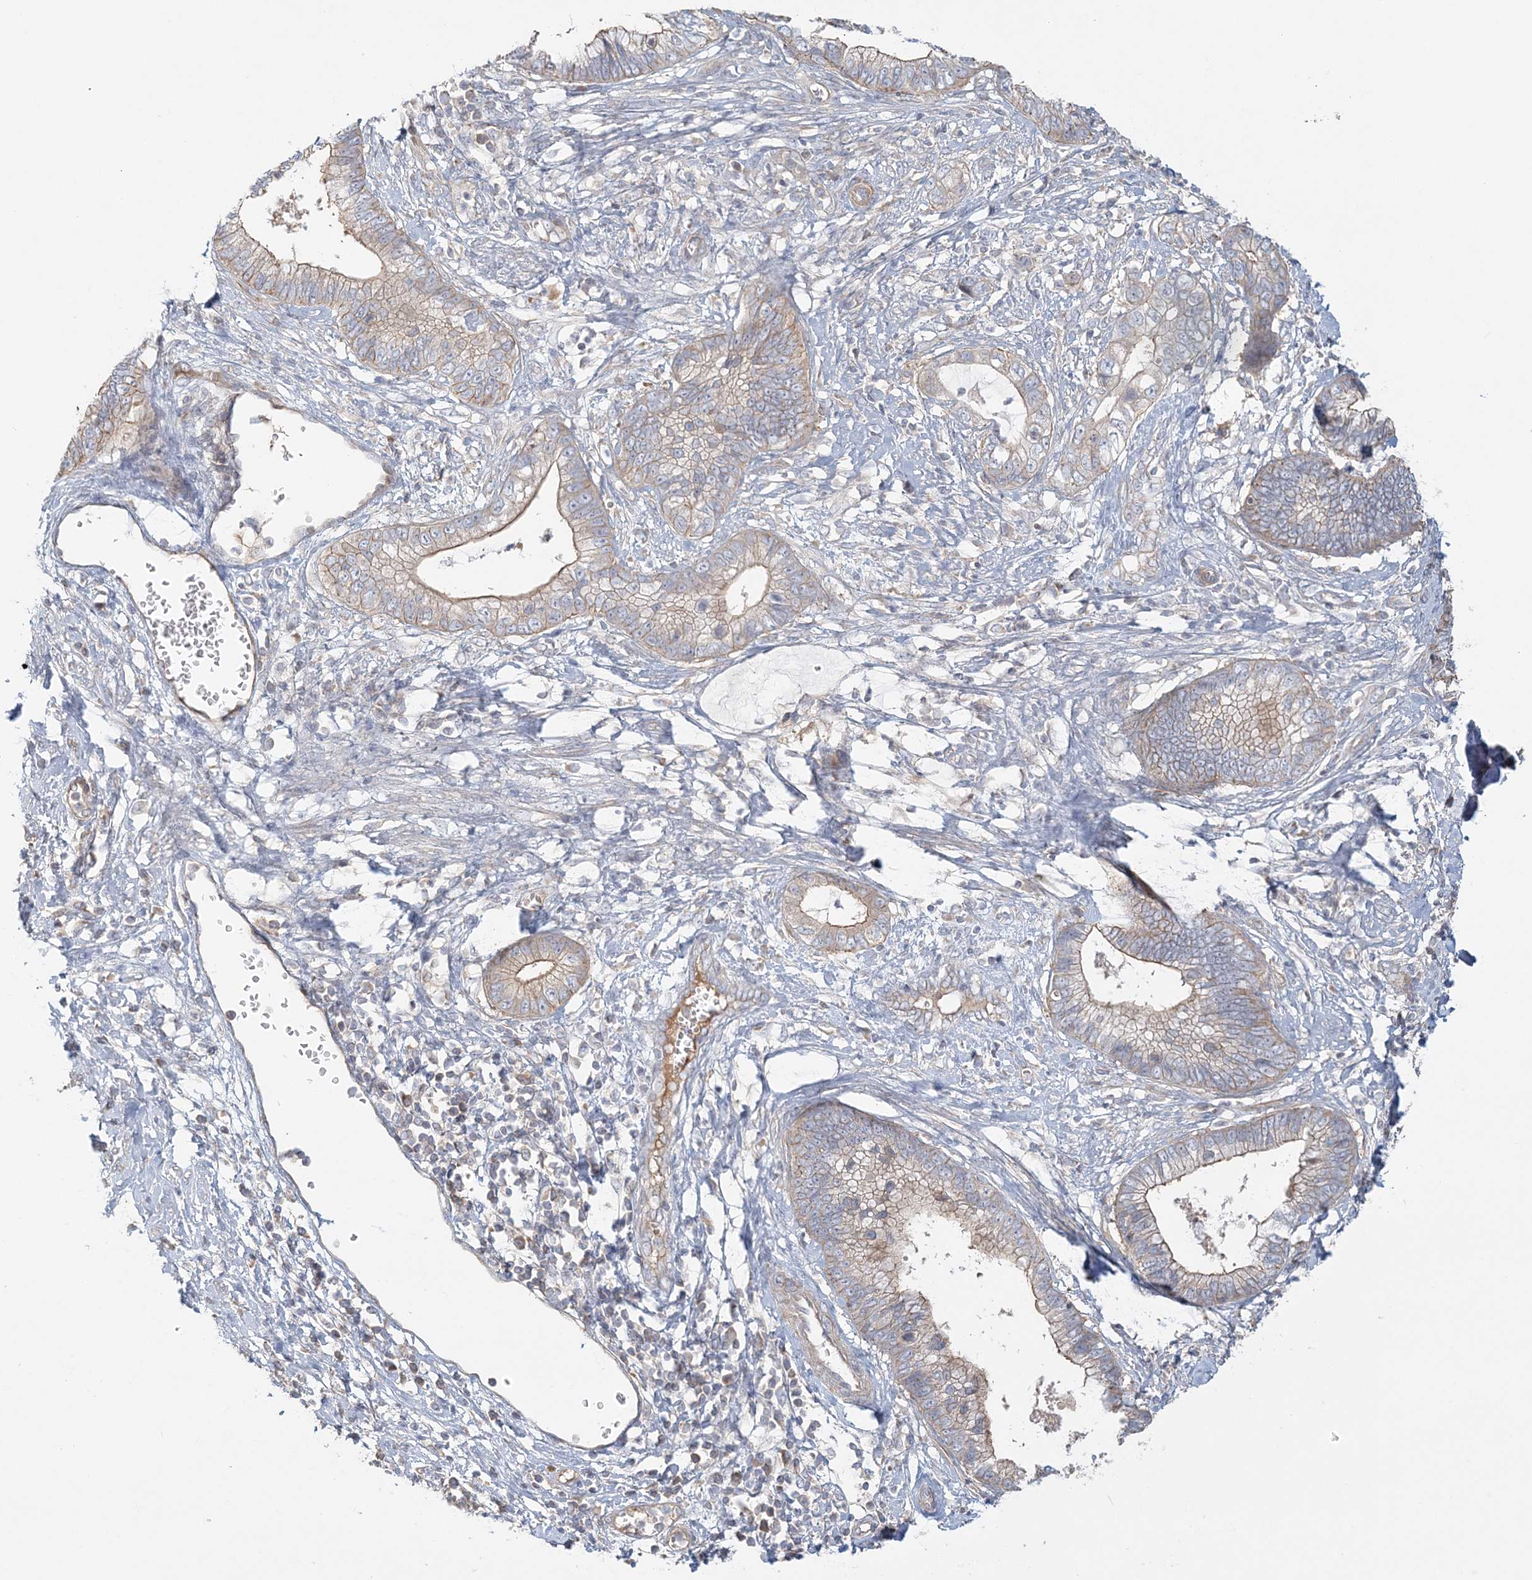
{"staining": {"intensity": "moderate", "quantity": "25%-75%", "location": "cytoplasmic/membranous"}, "tissue": "cervical cancer", "cell_type": "Tumor cells", "image_type": "cancer", "snomed": [{"axis": "morphology", "description": "Adenocarcinoma, NOS"}, {"axis": "topography", "description": "Cervix"}], "caption": "Immunohistochemical staining of adenocarcinoma (cervical) reveals medium levels of moderate cytoplasmic/membranous protein positivity in about 25%-75% of tumor cells. The protein of interest is shown in brown color, while the nuclei are stained blue.", "gene": "KIAA0232", "patient": {"sex": "female", "age": 44}}